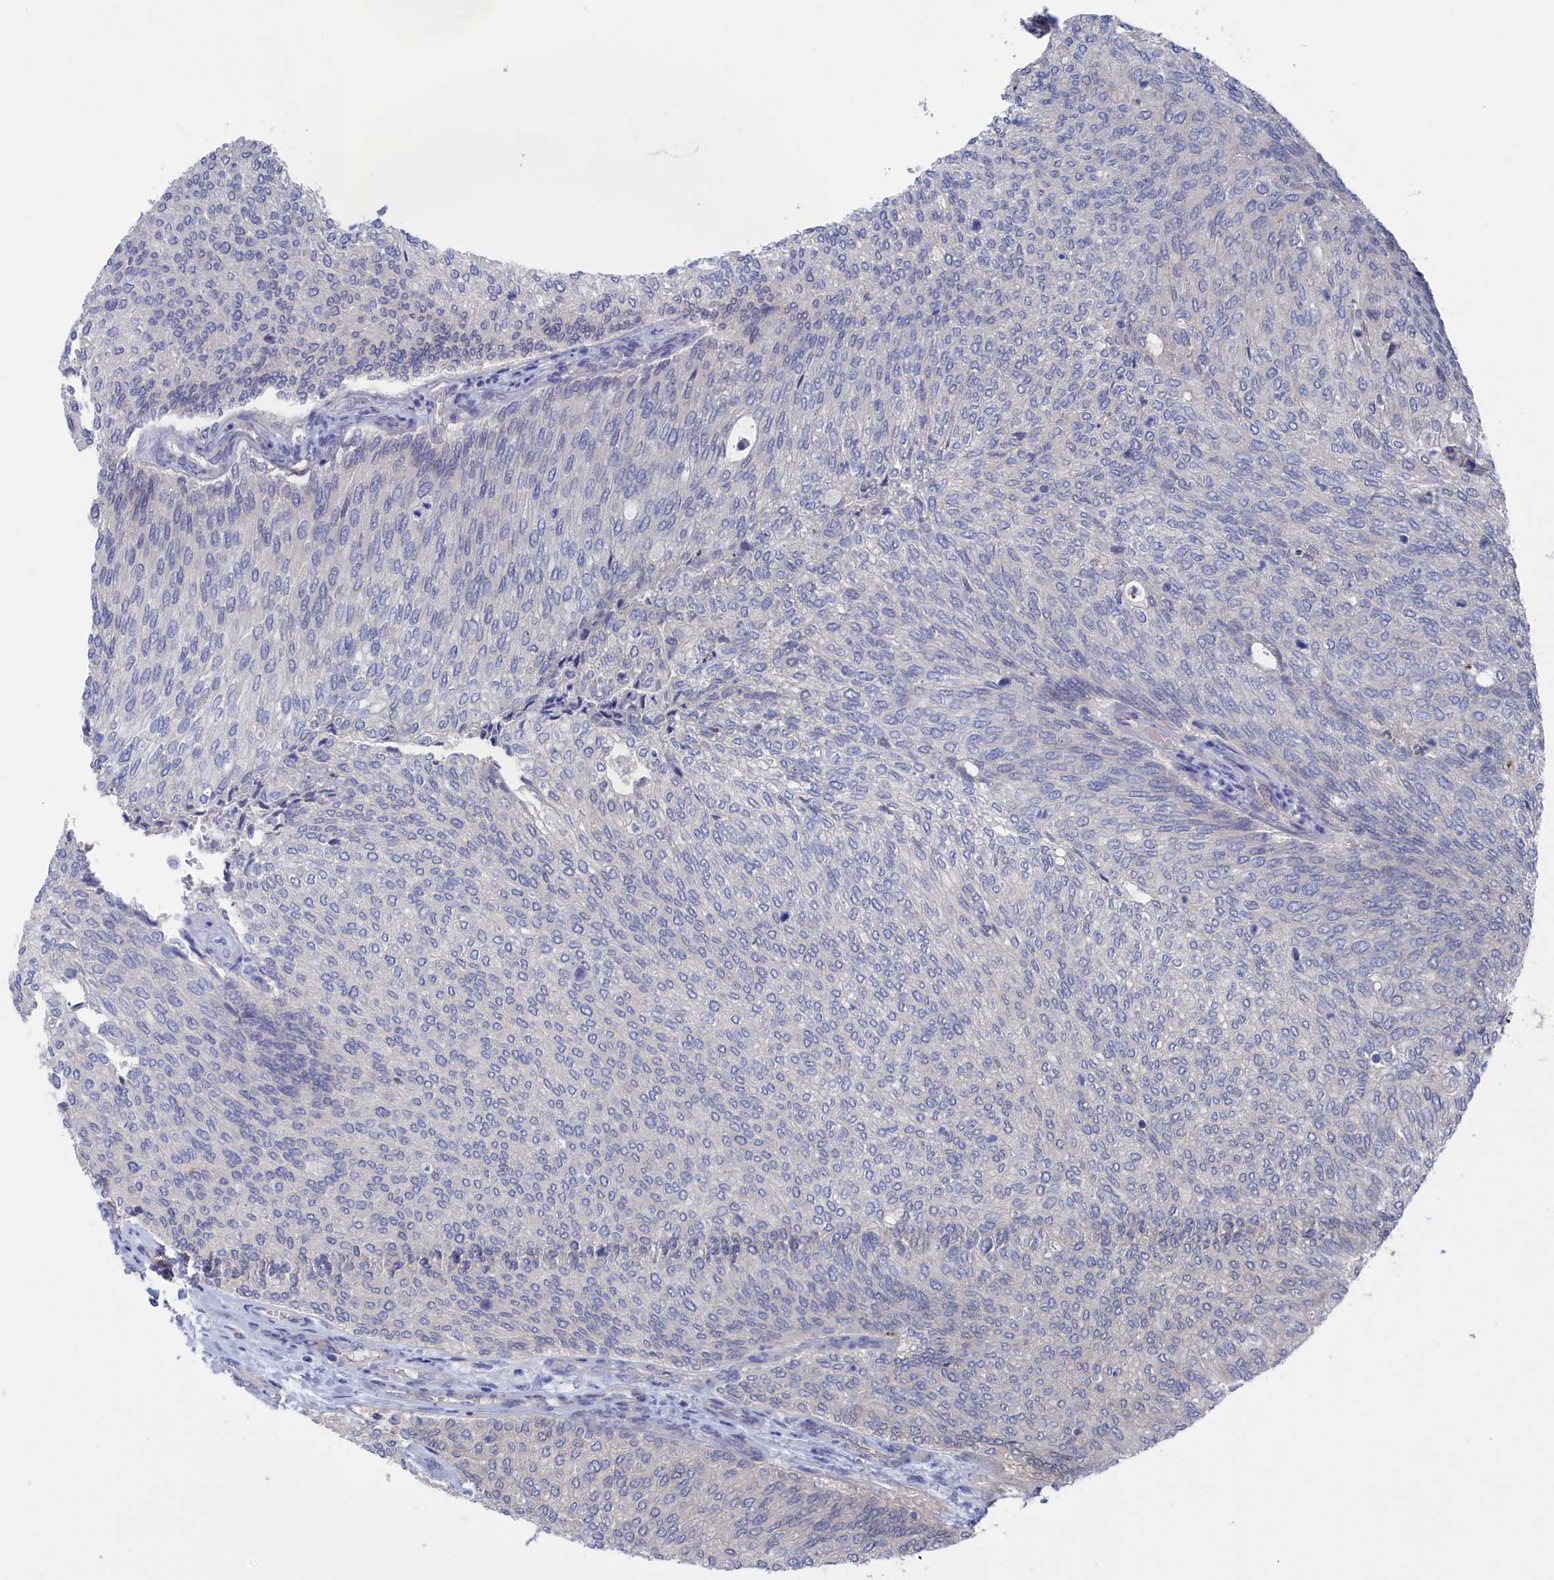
{"staining": {"intensity": "negative", "quantity": "none", "location": "none"}, "tissue": "urothelial cancer", "cell_type": "Tumor cells", "image_type": "cancer", "snomed": [{"axis": "morphology", "description": "Urothelial carcinoma, Low grade"}, {"axis": "topography", "description": "Urinary bladder"}], "caption": "Immunohistochemical staining of human low-grade urothelial carcinoma shows no significant expression in tumor cells.", "gene": "NUTF2", "patient": {"sex": "female", "age": 79}}